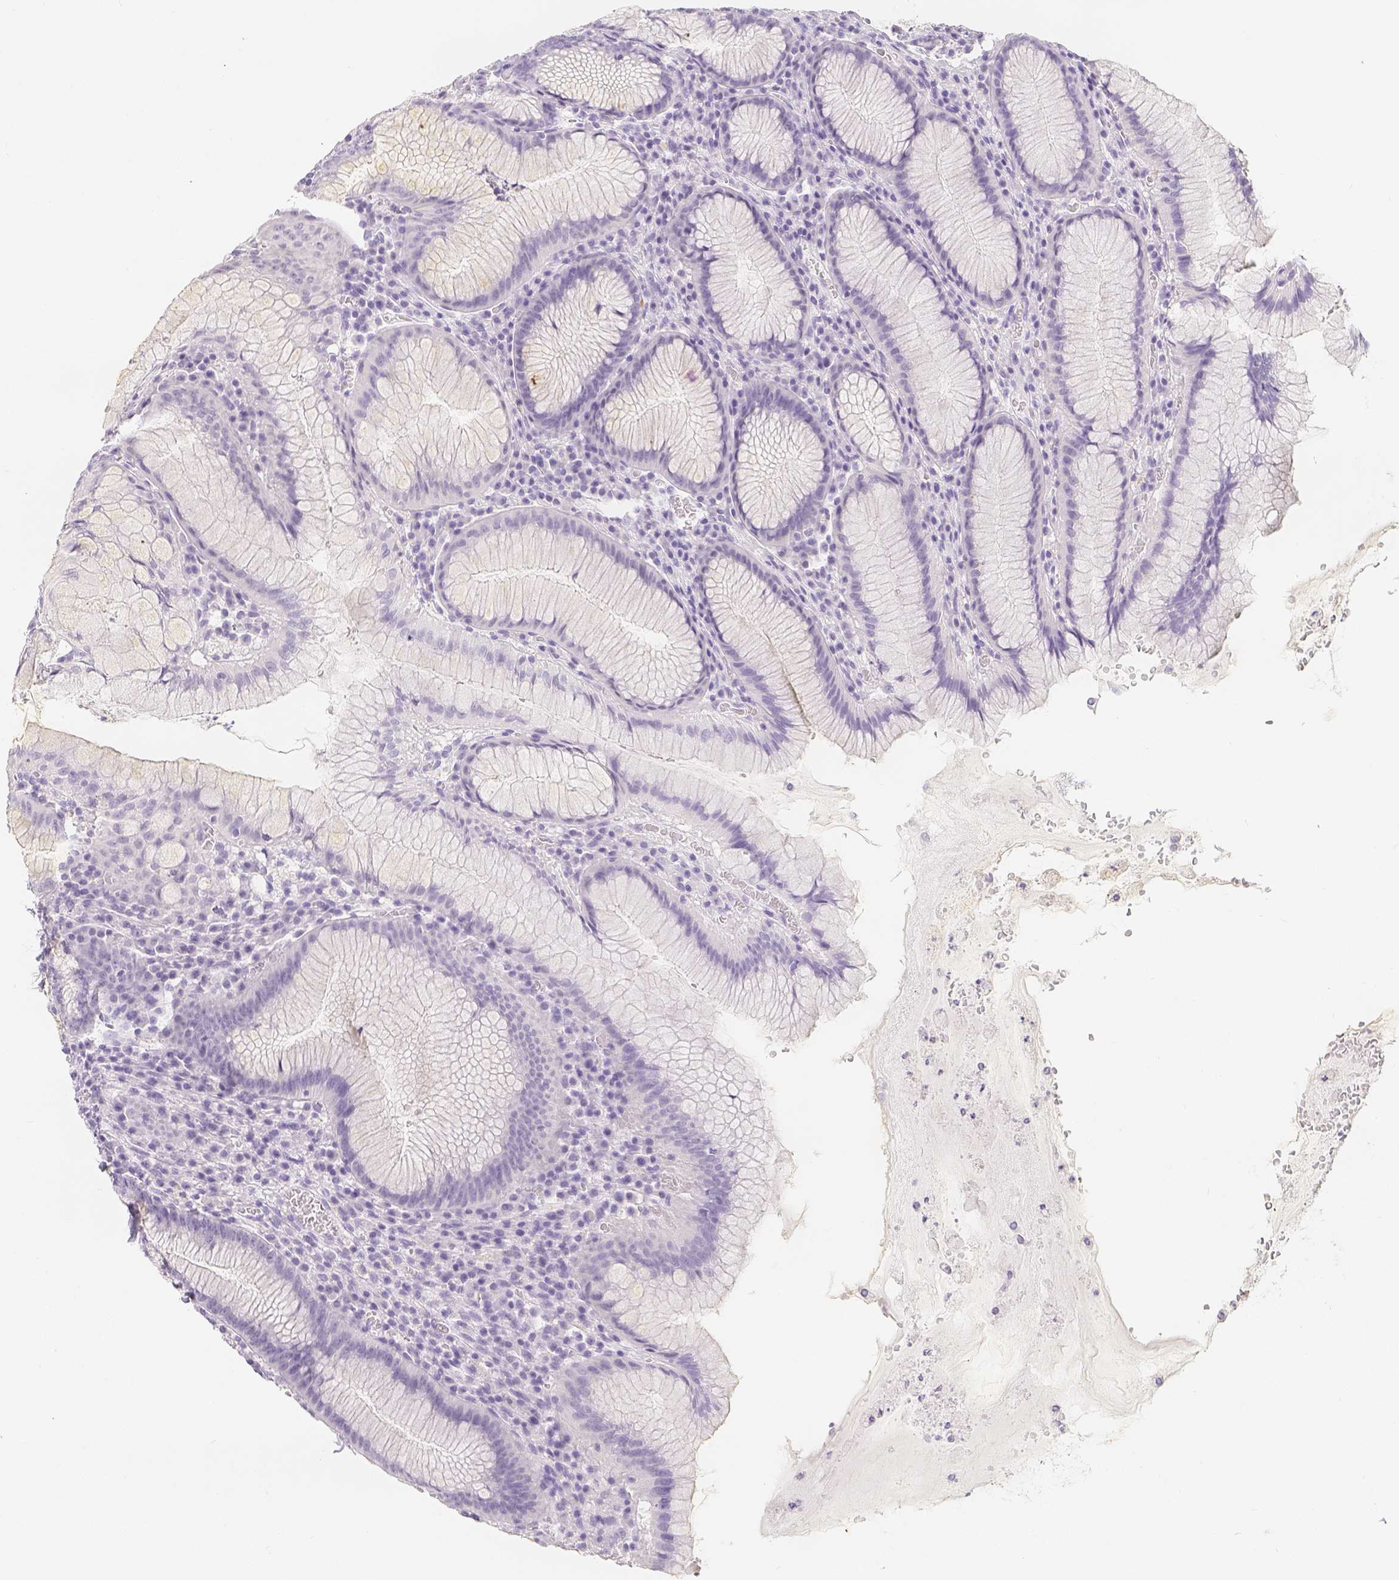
{"staining": {"intensity": "strong", "quantity": "<25%", "location": "cytoplasmic/membranous"}, "tissue": "stomach", "cell_type": "Glandular cells", "image_type": "normal", "snomed": [{"axis": "morphology", "description": "Normal tissue, NOS"}, {"axis": "topography", "description": "Stomach"}], "caption": "This photomicrograph demonstrates IHC staining of benign stomach, with medium strong cytoplasmic/membranous expression in about <25% of glandular cells.", "gene": "SLC18A1", "patient": {"sex": "male", "age": 55}}